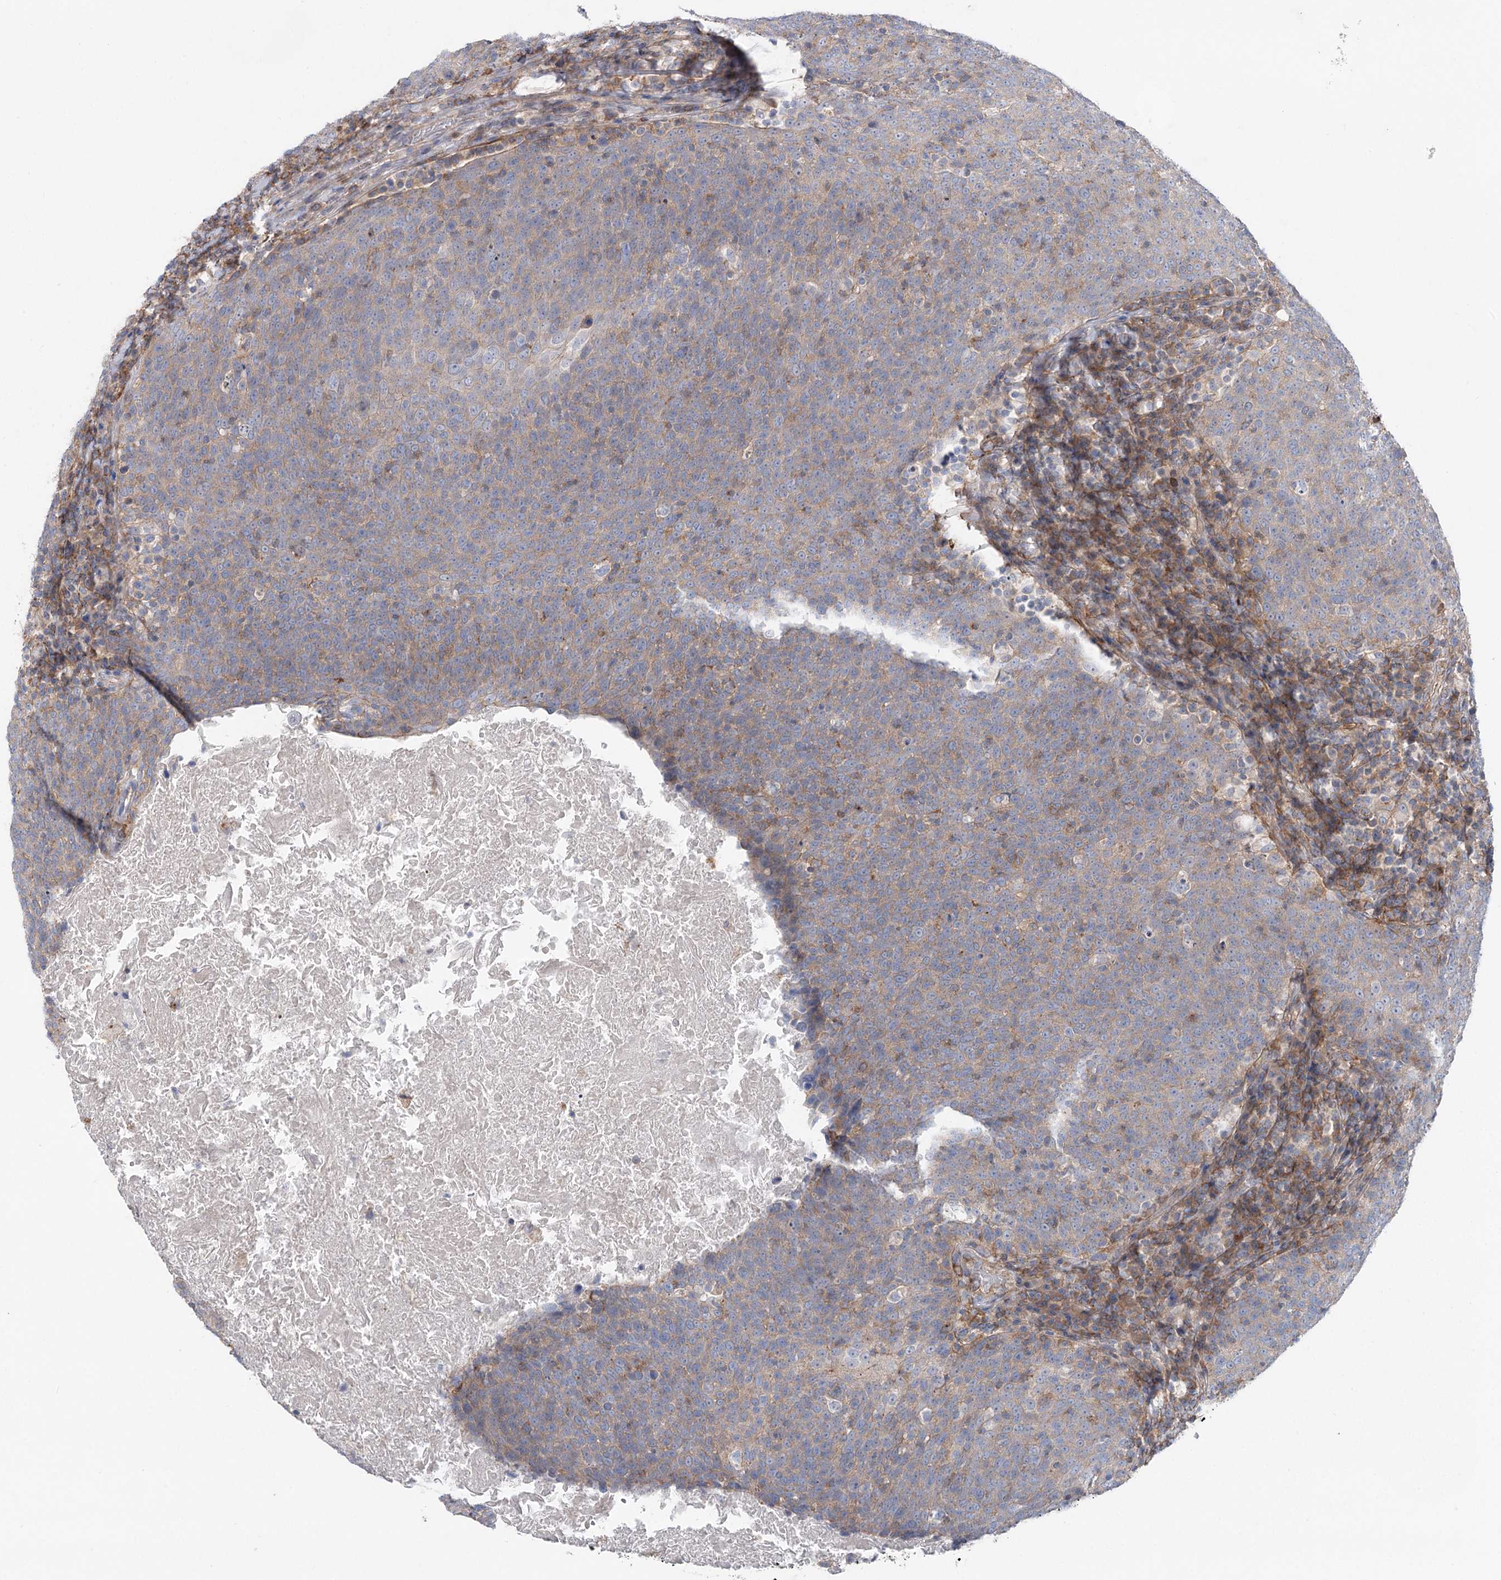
{"staining": {"intensity": "weak", "quantity": "25%-75%", "location": "cytoplasmic/membranous"}, "tissue": "head and neck cancer", "cell_type": "Tumor cells", "image_type": "cancer", "snomed": [{"axis": "morphology", "description": "Squamous cell carcinoma, NOS"}, {"axis": "morphology", "description": "Squamous cell carcinoma, metastatic, NOS"}, {"axis": "topography", "description": "Lymph node"}, {"axis": "topography", "description": "Head-Neck"}], "caption": "An immunohistochemistry (IHC) photomicrograph of neoplastic tissue is shown. Protein staining in brown highlights weak cytoplasmic/membranous positivity in head and neck cancer (metastatic squamous cell carcinoma) within tumor cells.", "gene": "LARP1B", "patient": {"sex": "male", "age": 62}}